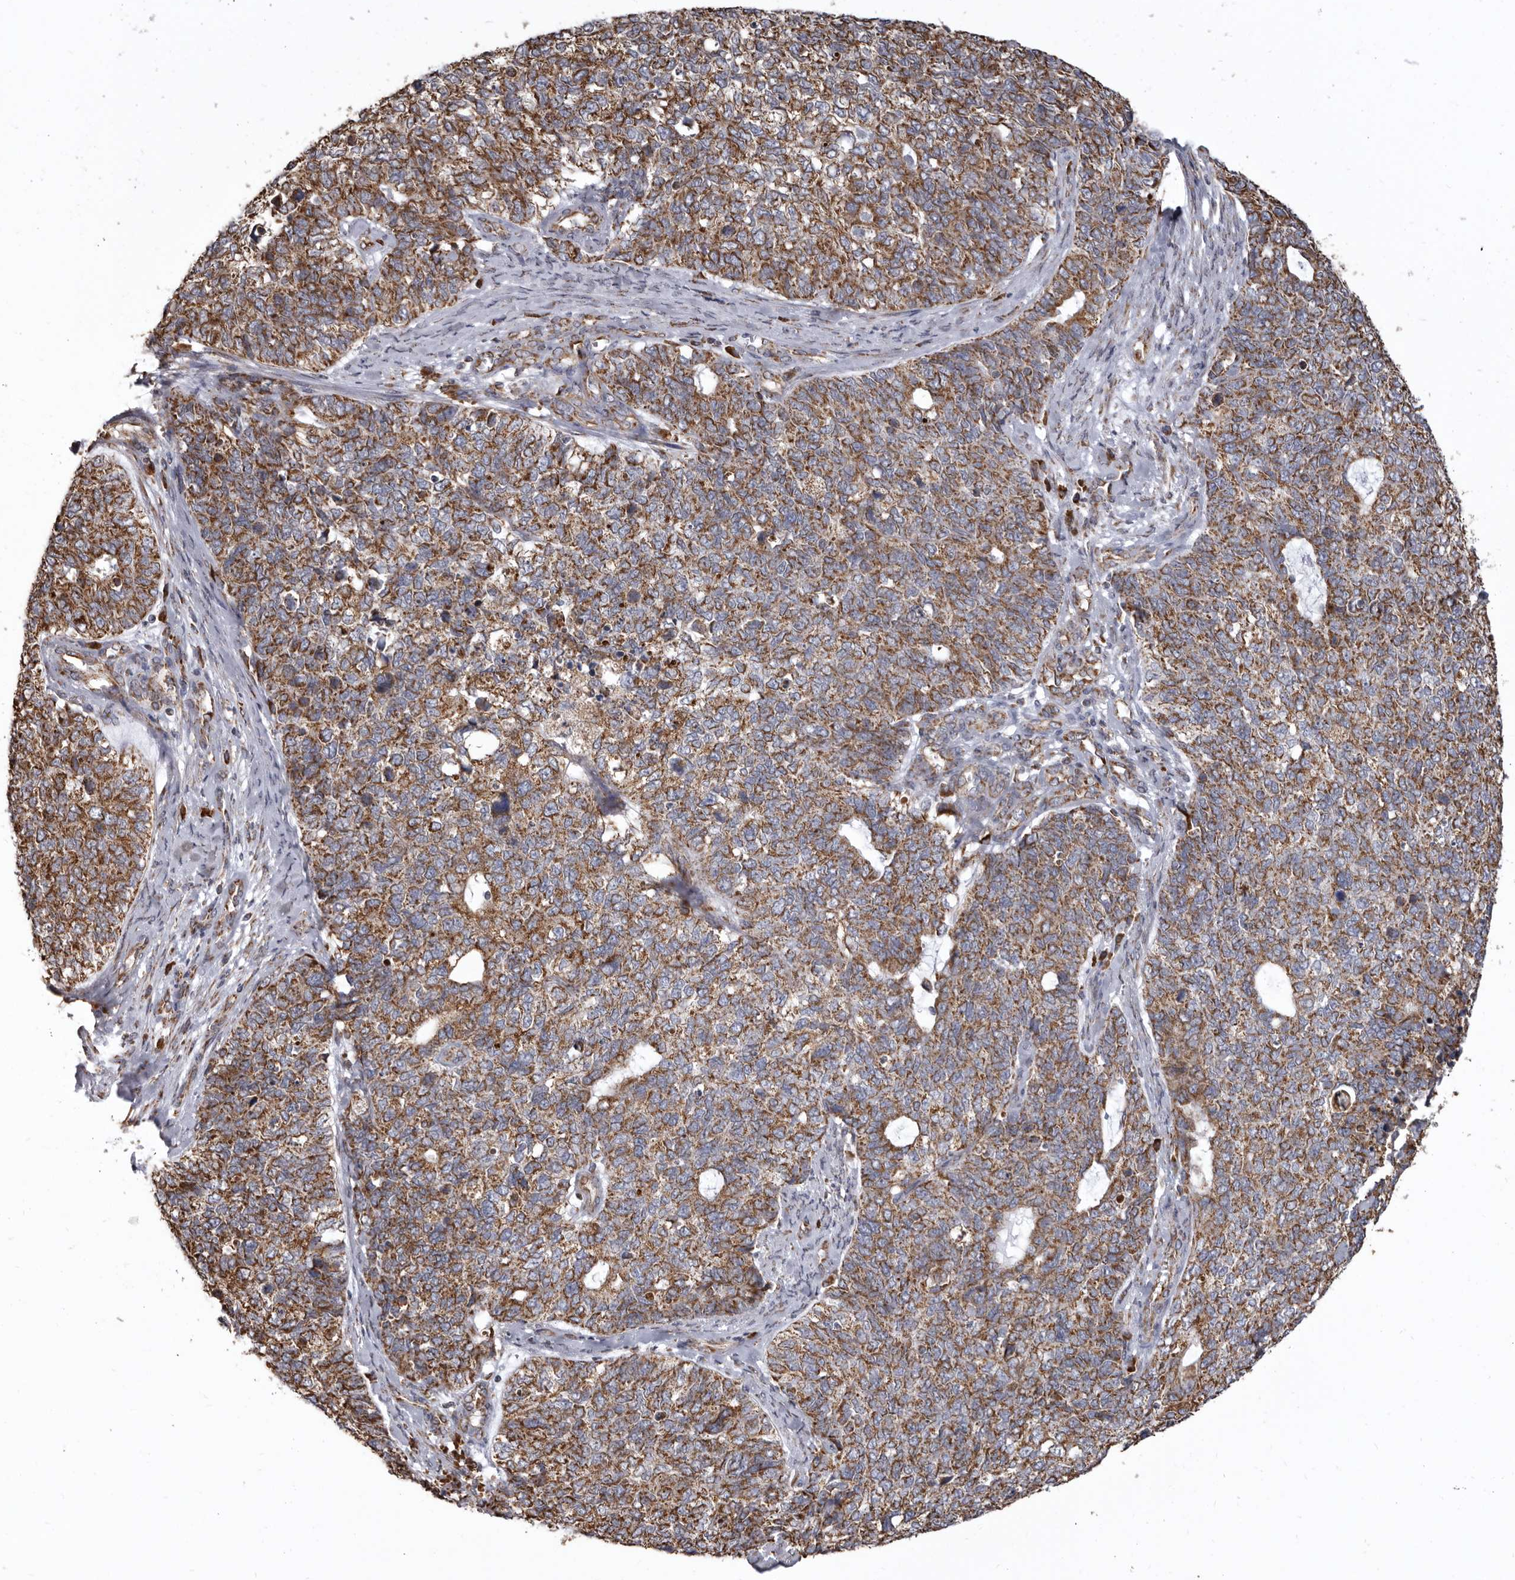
{"staining": {"intensity": "moderate", "quantity": ">75%", "location": "cytoplasmic/membranous"}, "tissue": "cervical cancer", "cell_type": "Tumor cells", "image_type": "cancer", "snomed": [{"axis": "morphology", "description": "Squamous cell carcinoma, NOS"}, {"axis": "topography", "description": "Cervix"}], "caption": "Immunohistochemical staining of squamous cell carcinoma (cervical) shows moderate cytoplasmic/membranous protein expression in approximately >75% of tumor cells.", "gene": "CDK5RAP3", "patient": {"sex": "female", "age": 63}}